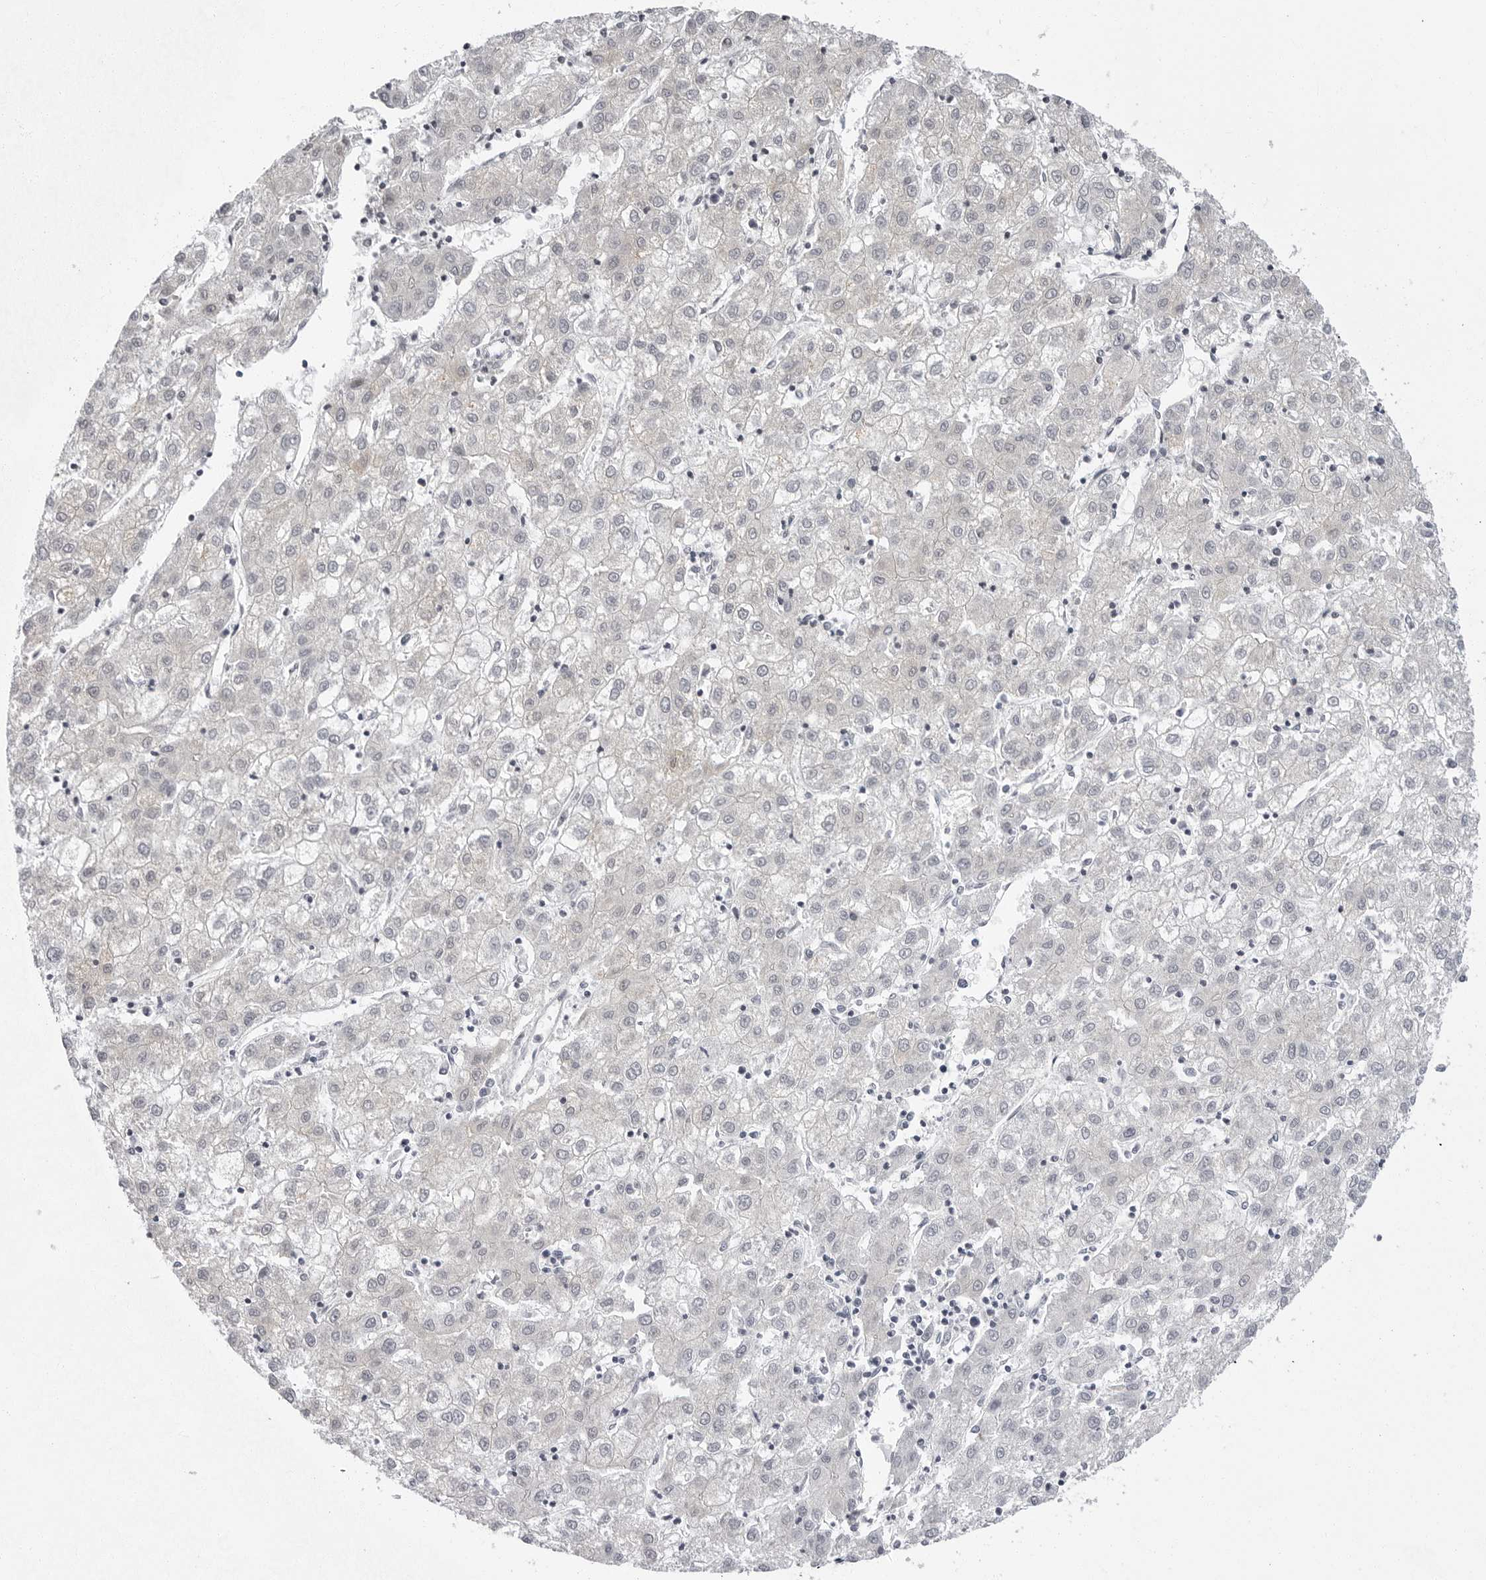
{"staining": {"intensity": "weak", "quantity": "<25%", "location": "cytoplasmic/membranous"}, "tissue": "liver cancer", "cell_type": "Tumor cells", "image_type": "cancer", "snomed": [{"axis": "morphology", "description": "Carcinoma, Hepatocellular, NOS"}, {"axis": "topography", "description": "Liver"}], "caption": "There is no significant staining in tumor cells of liver cancer.", "gene": "VEZF1", "patient": {"sex": "male", "age": 72}}